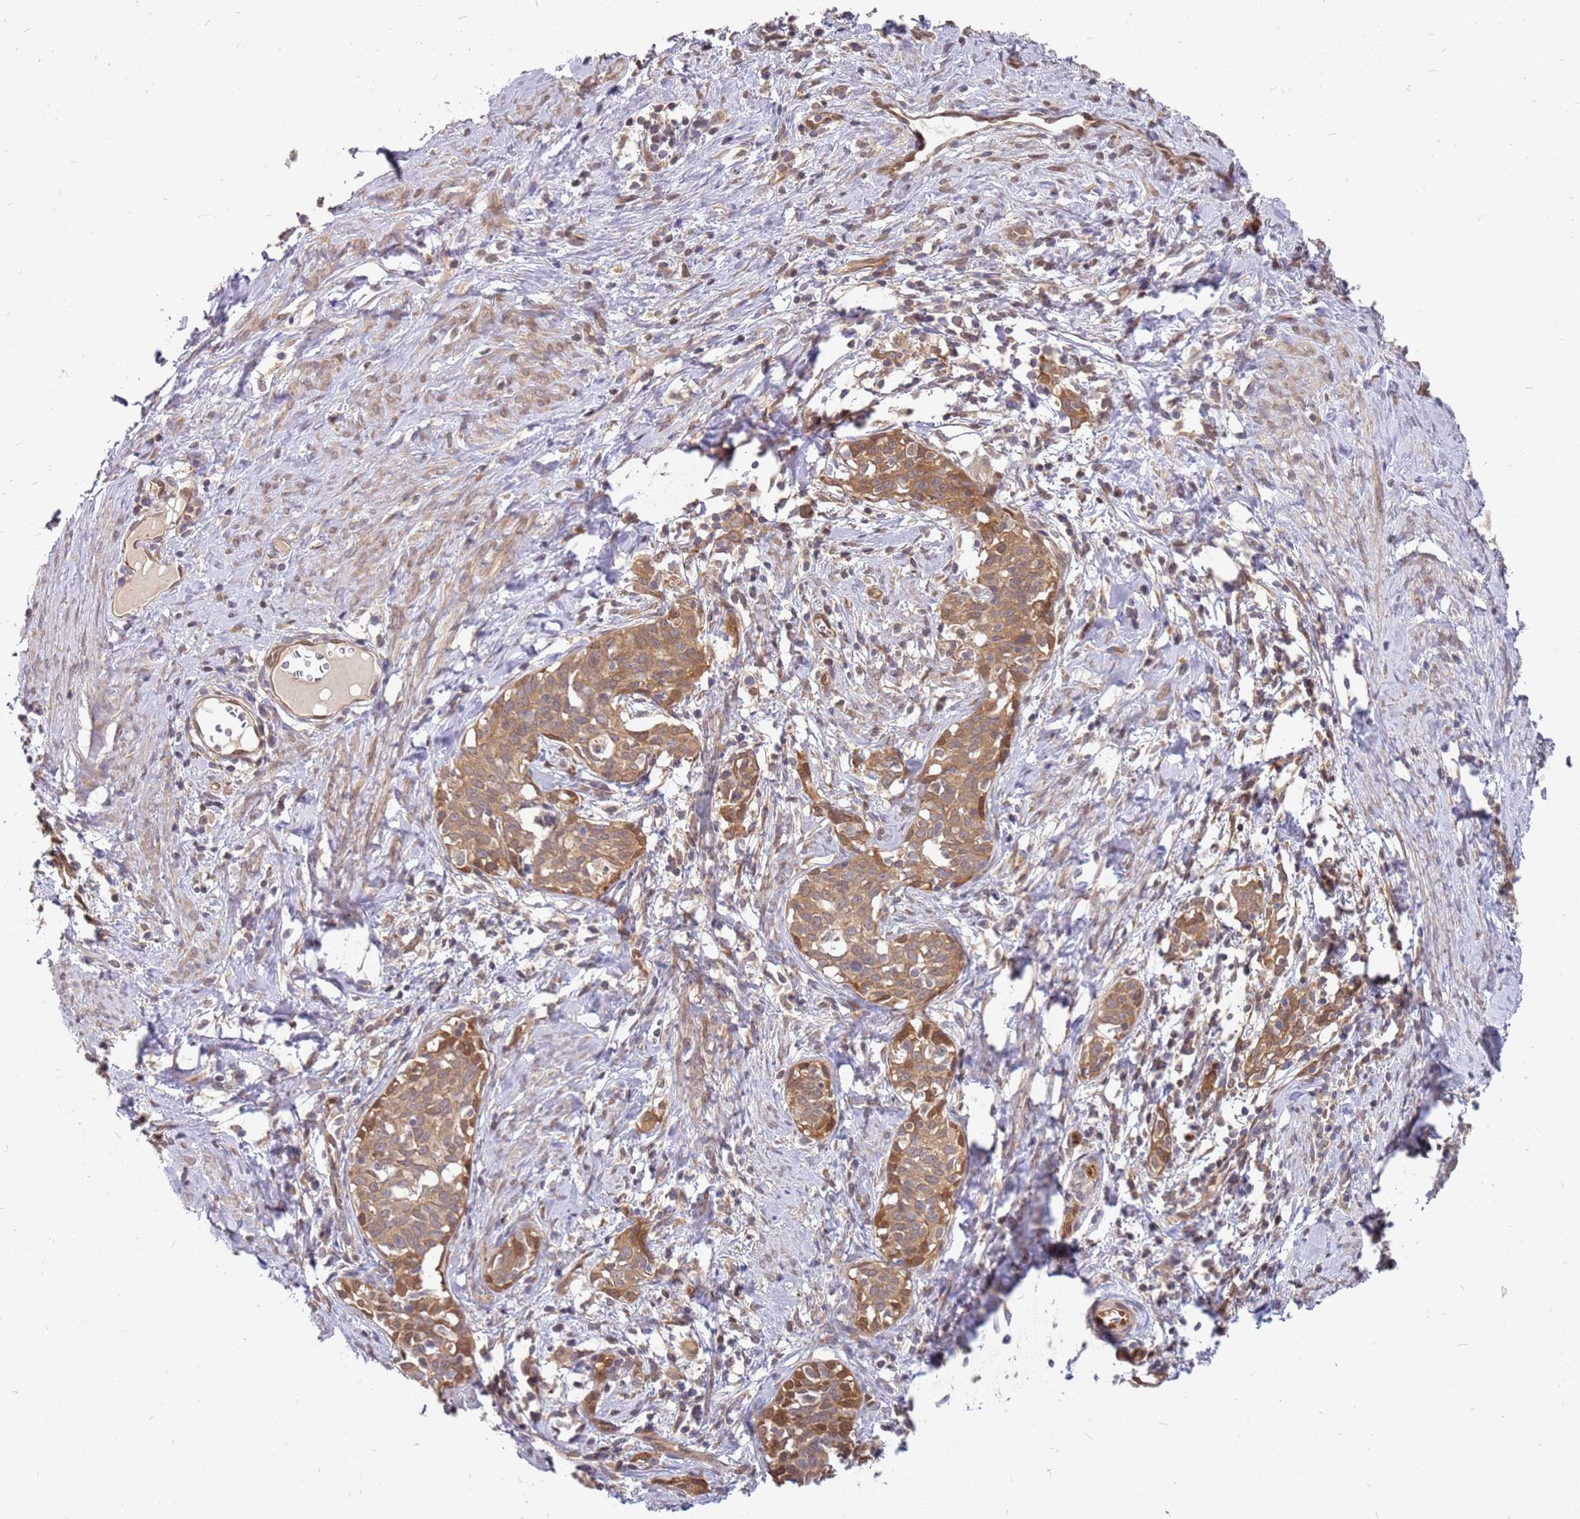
{"staining": {"intensity": "moderate", "quantity": ">75%", "location": "cytoplasmic/membranous,nuclear"}, "tissue": "cervical cancer", "cell_type": "Tumor cells", "image_type": "cancer", "snomed": [{"axis": "morphology", "description": "Squamous cell carcinoma, NOS"}, {"axis": "topography", "description": "Cervix"}], "caption": "Human cervical cancer (squamous cell carcinoma) stained with a protein marker exhibits moderate staining in tumor cells.", "gene": "NUDT14", "patient": {"sex": "female", "age": 52}}